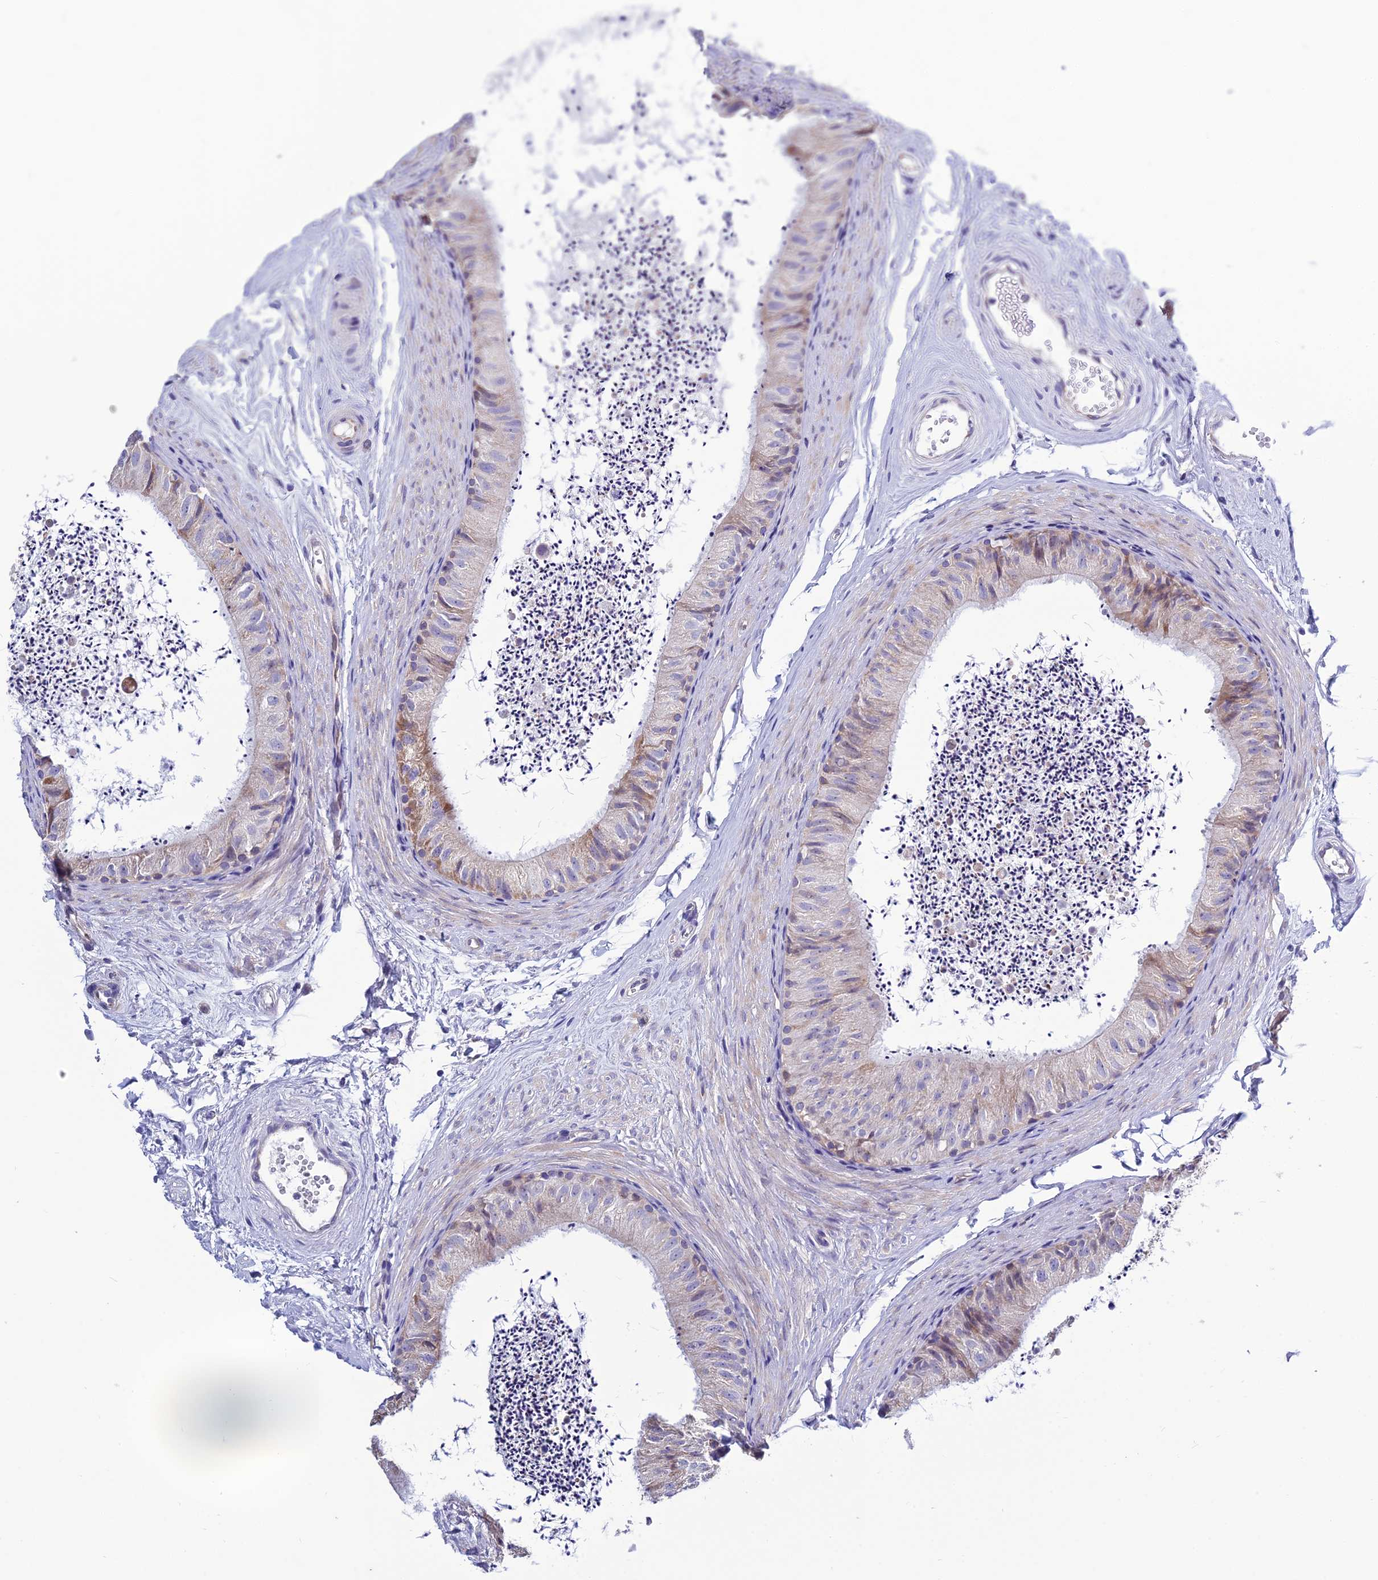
{"staining": {"intensity": "weak", "quantity": "25%-75%", "location": "cytoplasmic/membranous"}, "tissue": "epididymis", "cell_type": "Glandular cells", "image_type": "normal", "snomed": [{"axis": "morphology", "description": "Normal tissue, NOS"}, {"axis": "topography", "description": "Epididymis"}], "caption": "IHC photomicrograph of normal epididymis: epididymis stained using immunohistochemistry (IHC) exhibits low levels of weak protein expression localized specifically in the cytoplasmic/membranous of glandular cells, appearing as a cytoplasmic/membranous brown color.", "gene": "BHMT2", "patient": {"sex": "male", "age": 56}}